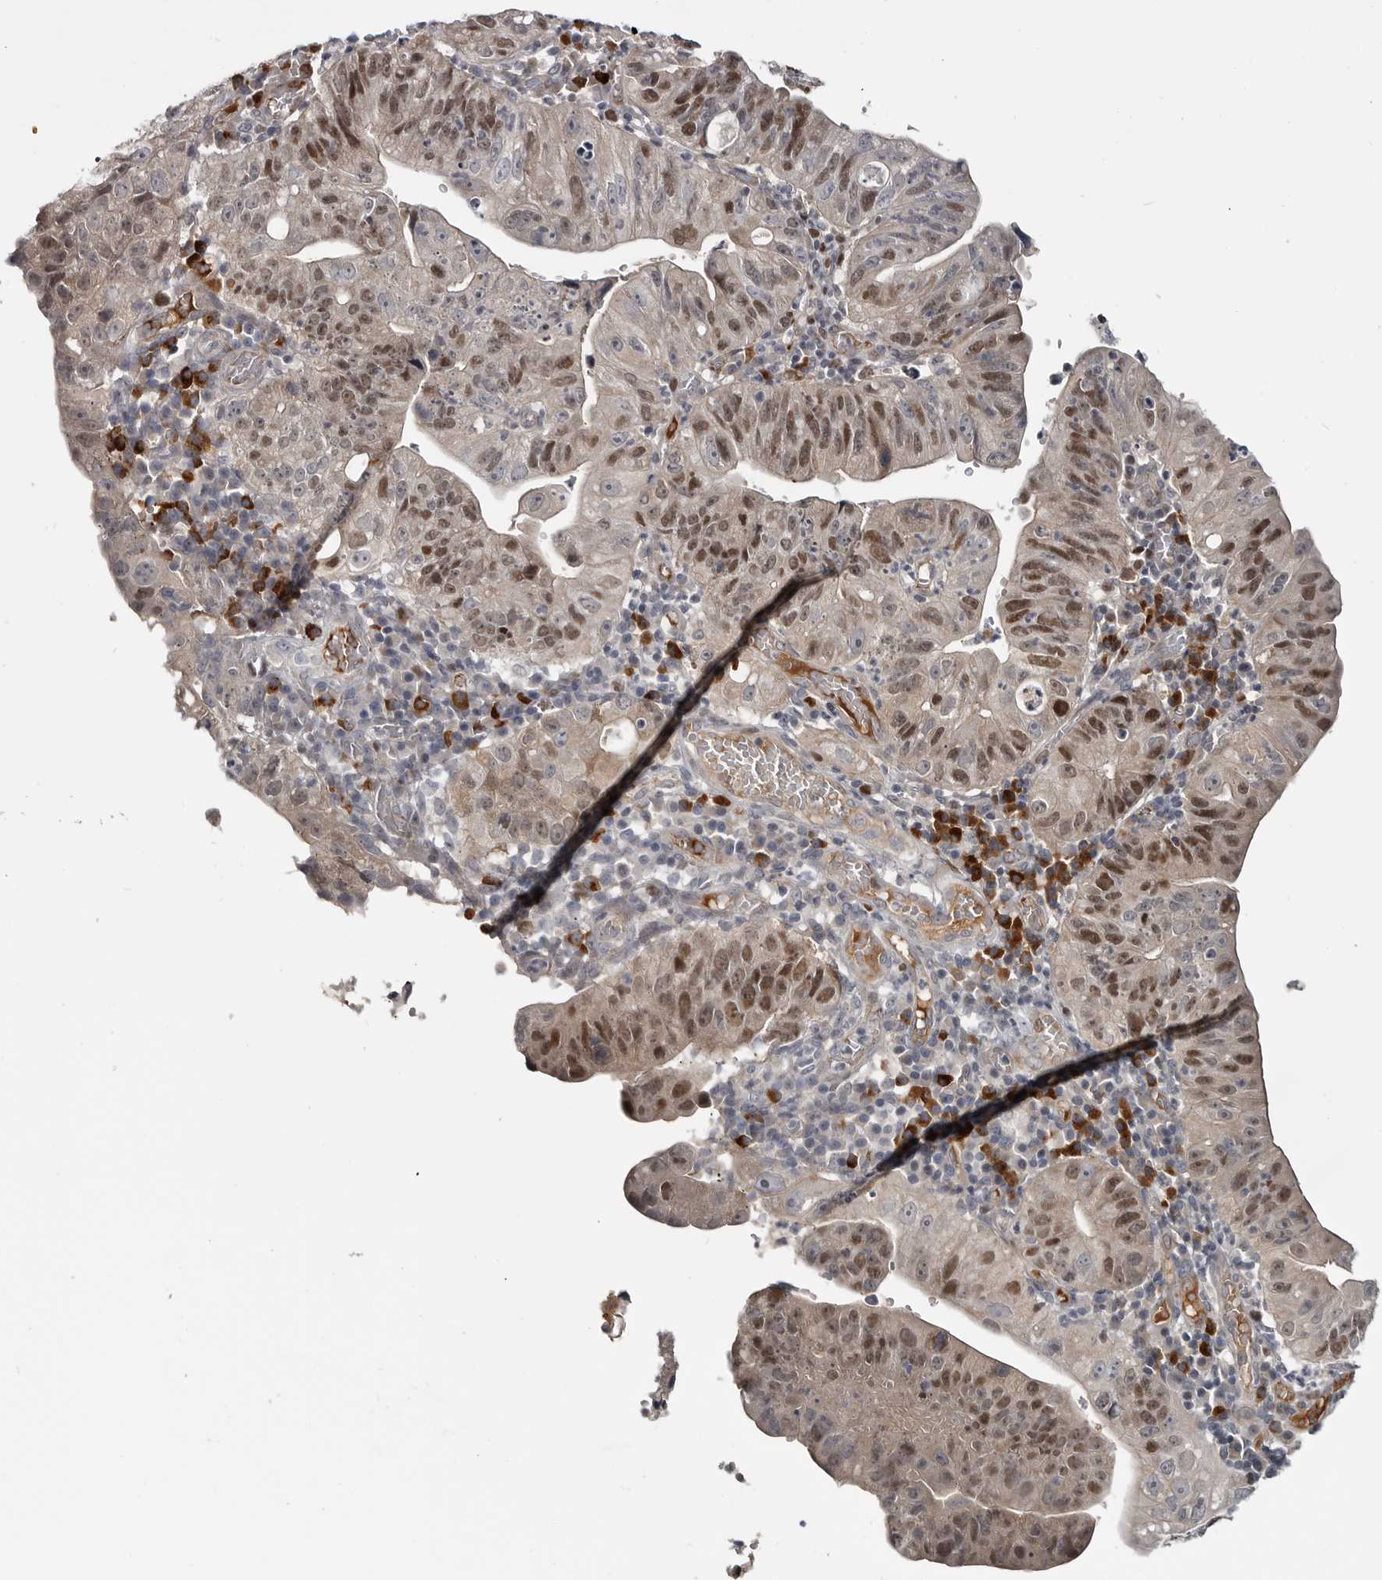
{"staining": {"intensity": "moderate", "quantity": ">75%", "location": "nuclear"}, "tissue": "stomach cancer", "cell_type": "Tumor cells", "image_type": "cancer", "snomed": [{"axis": "morphology", "description": "Adenocarcinoma, NOS"}, {"axis": "topography", "description": "Stomach"}], "caption": "Brown immunohistochemical staining in human stomach cancer (adenocarcinoma) reveals moderate nuclear staining in about >75% of tumor cells. The staining was performed using DAB to visualize the protein expression in brown, while the nuclei were stained in blue with hematoxylin (Magnification: 20x).", "gene": "ZNF277", "patient": {"sex": "male", "age": 59}}